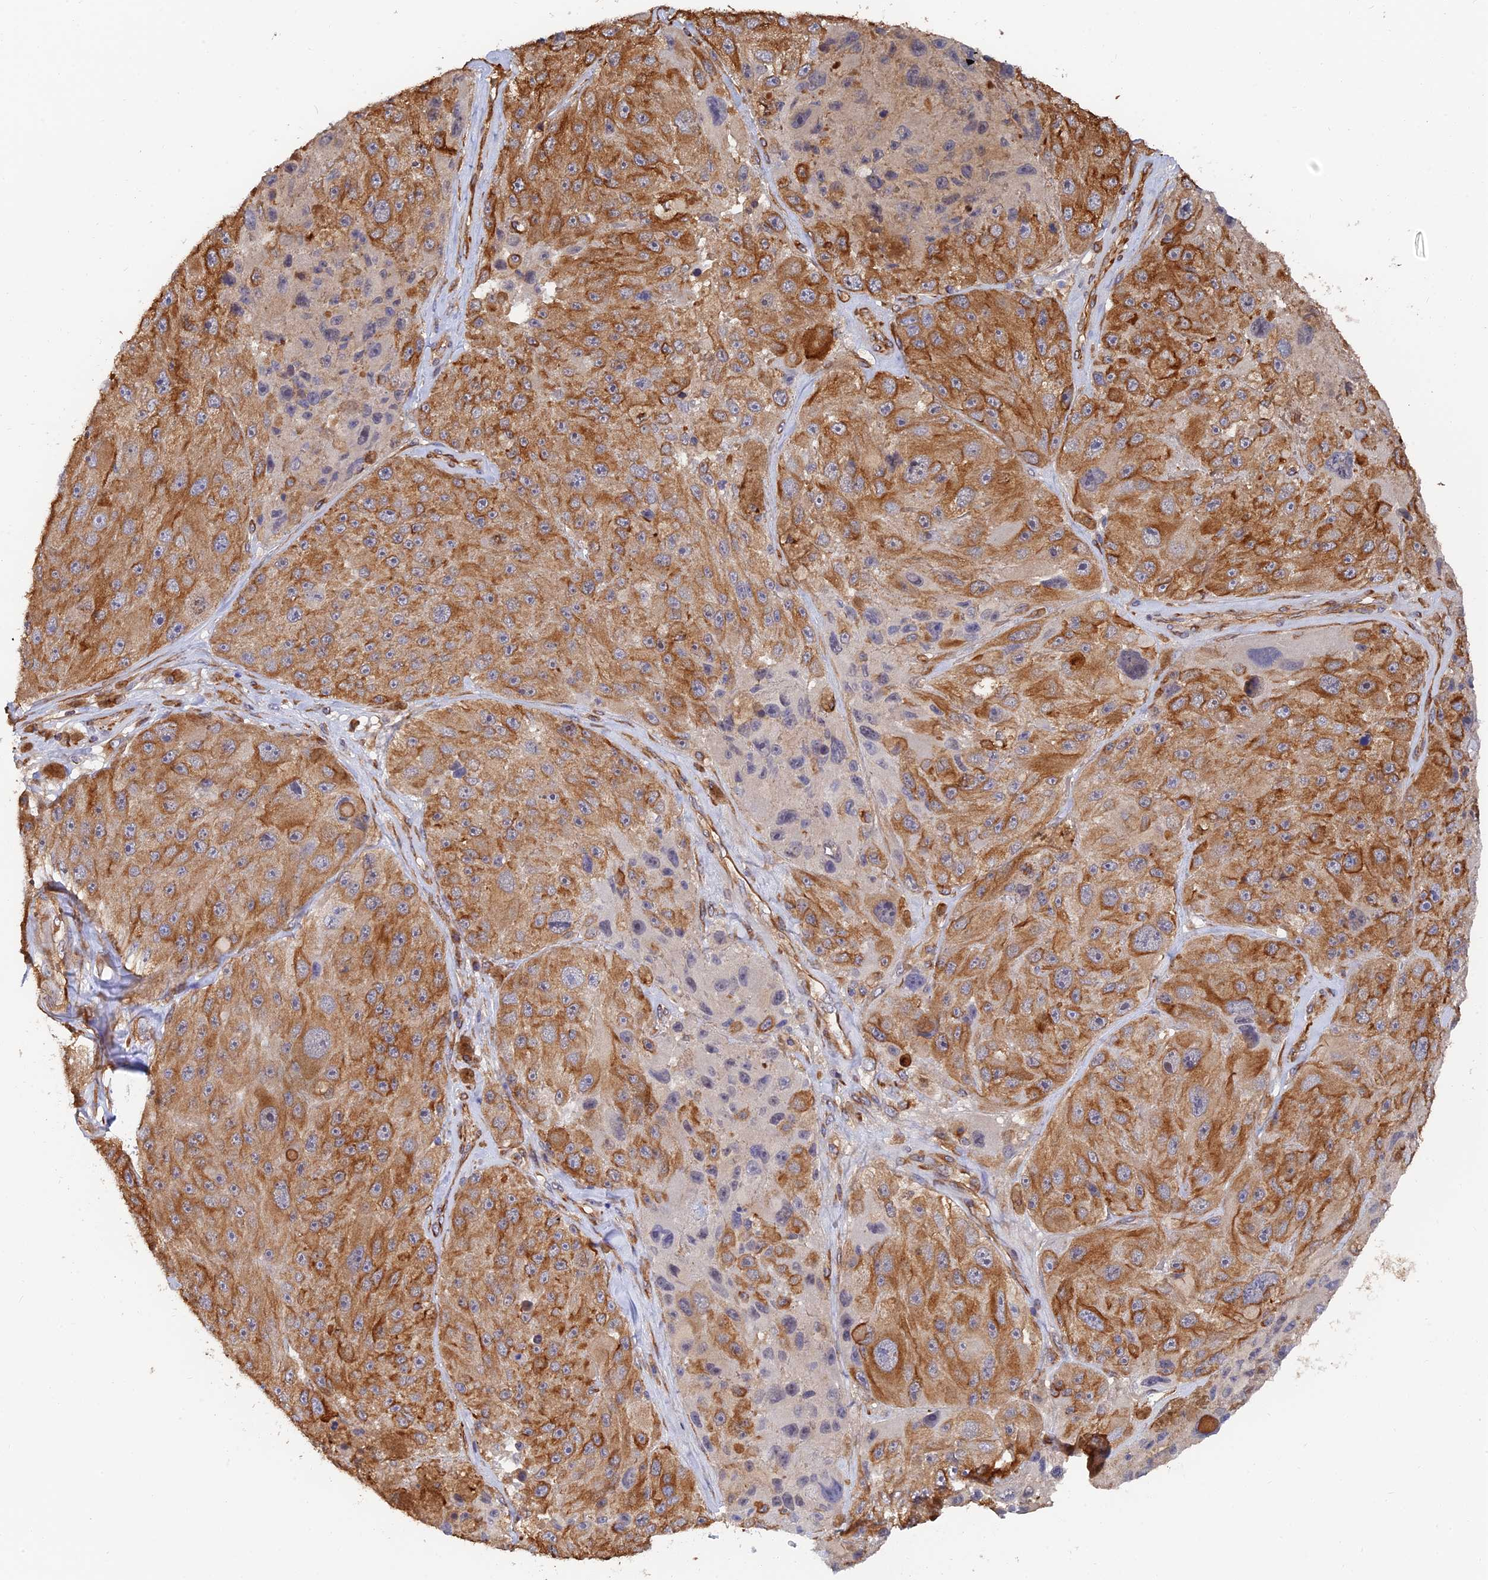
{"staining": {"intensity": "strong", "quantity": "25%-75%", "location": "cytoplasmic/membranous"}, "tissue": "melanoma", "cell_type": "Tumor cells", "image_type": "cancer", "snomed": [{"axis": "morphology", "description": "Malignant melanoma, Metastatic site"}, {"axis": "topography", "description": "Lymph node"}], "caption": "Melanoma stained with a protein marker demonstrates strong staining in tumor cells.", "gene": "WBP11", "patient": {"sex": "male", "age": 62}}